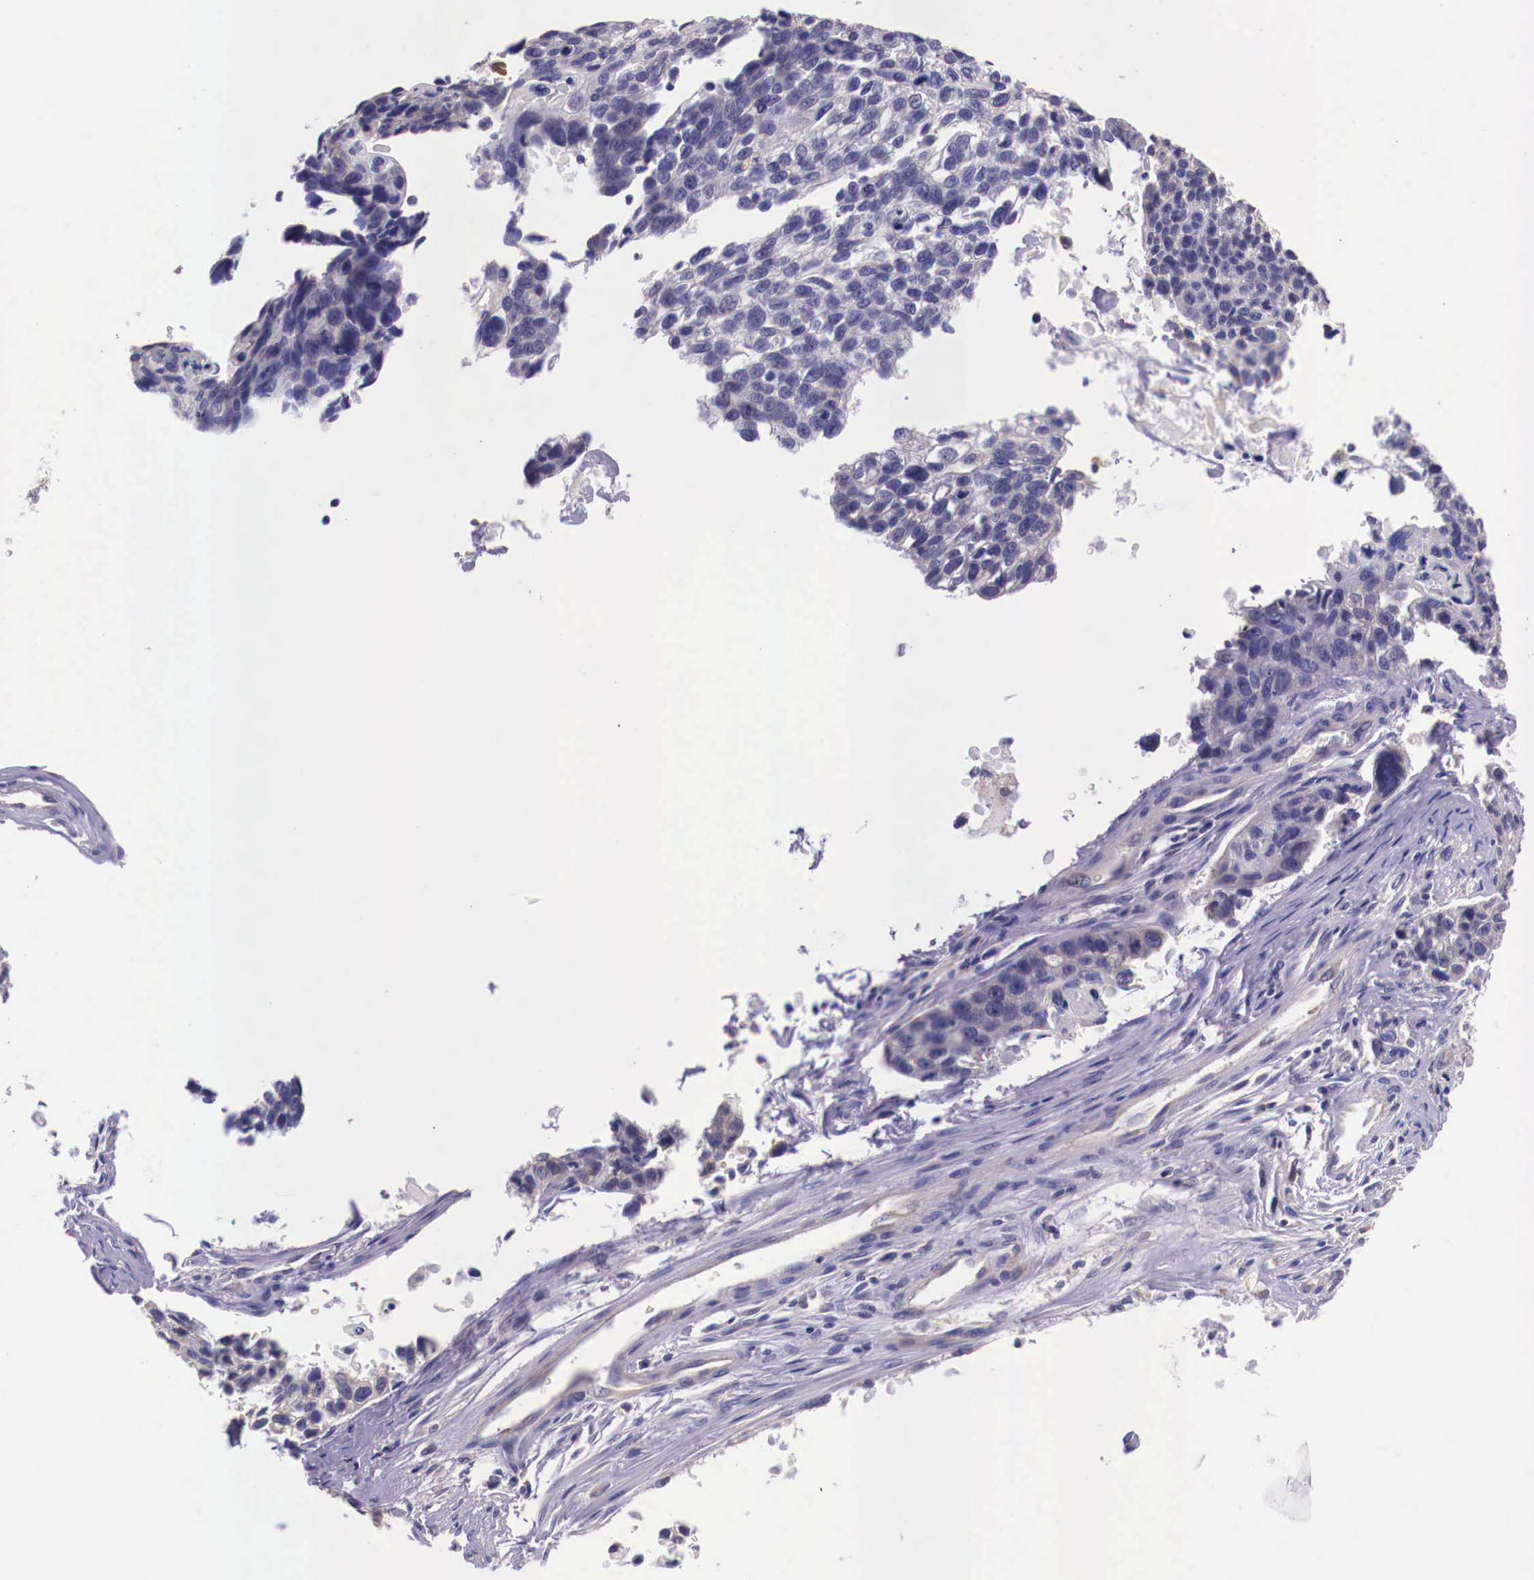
{"staining": {"intensity": "negative", "quantity": "none", "location": "none"}, "tissue": "lung cancer", "cell_type": "Tumor cells", "image_type": "cancer", "snomed": [{"axis": "morphology", "description": "Squamous cell carcinoma, NOS"}, {"axis": "topography", "description": "Lymph node"}, {"axis": "topography", "description": "Lung"}], "caption": "Image shows no protein positivity in tumor cells of lung cancer (squamous cell carcinoma) tissue.", "gene": "GRIPAP1", "patient": {"sex": "male", "age": 74}}